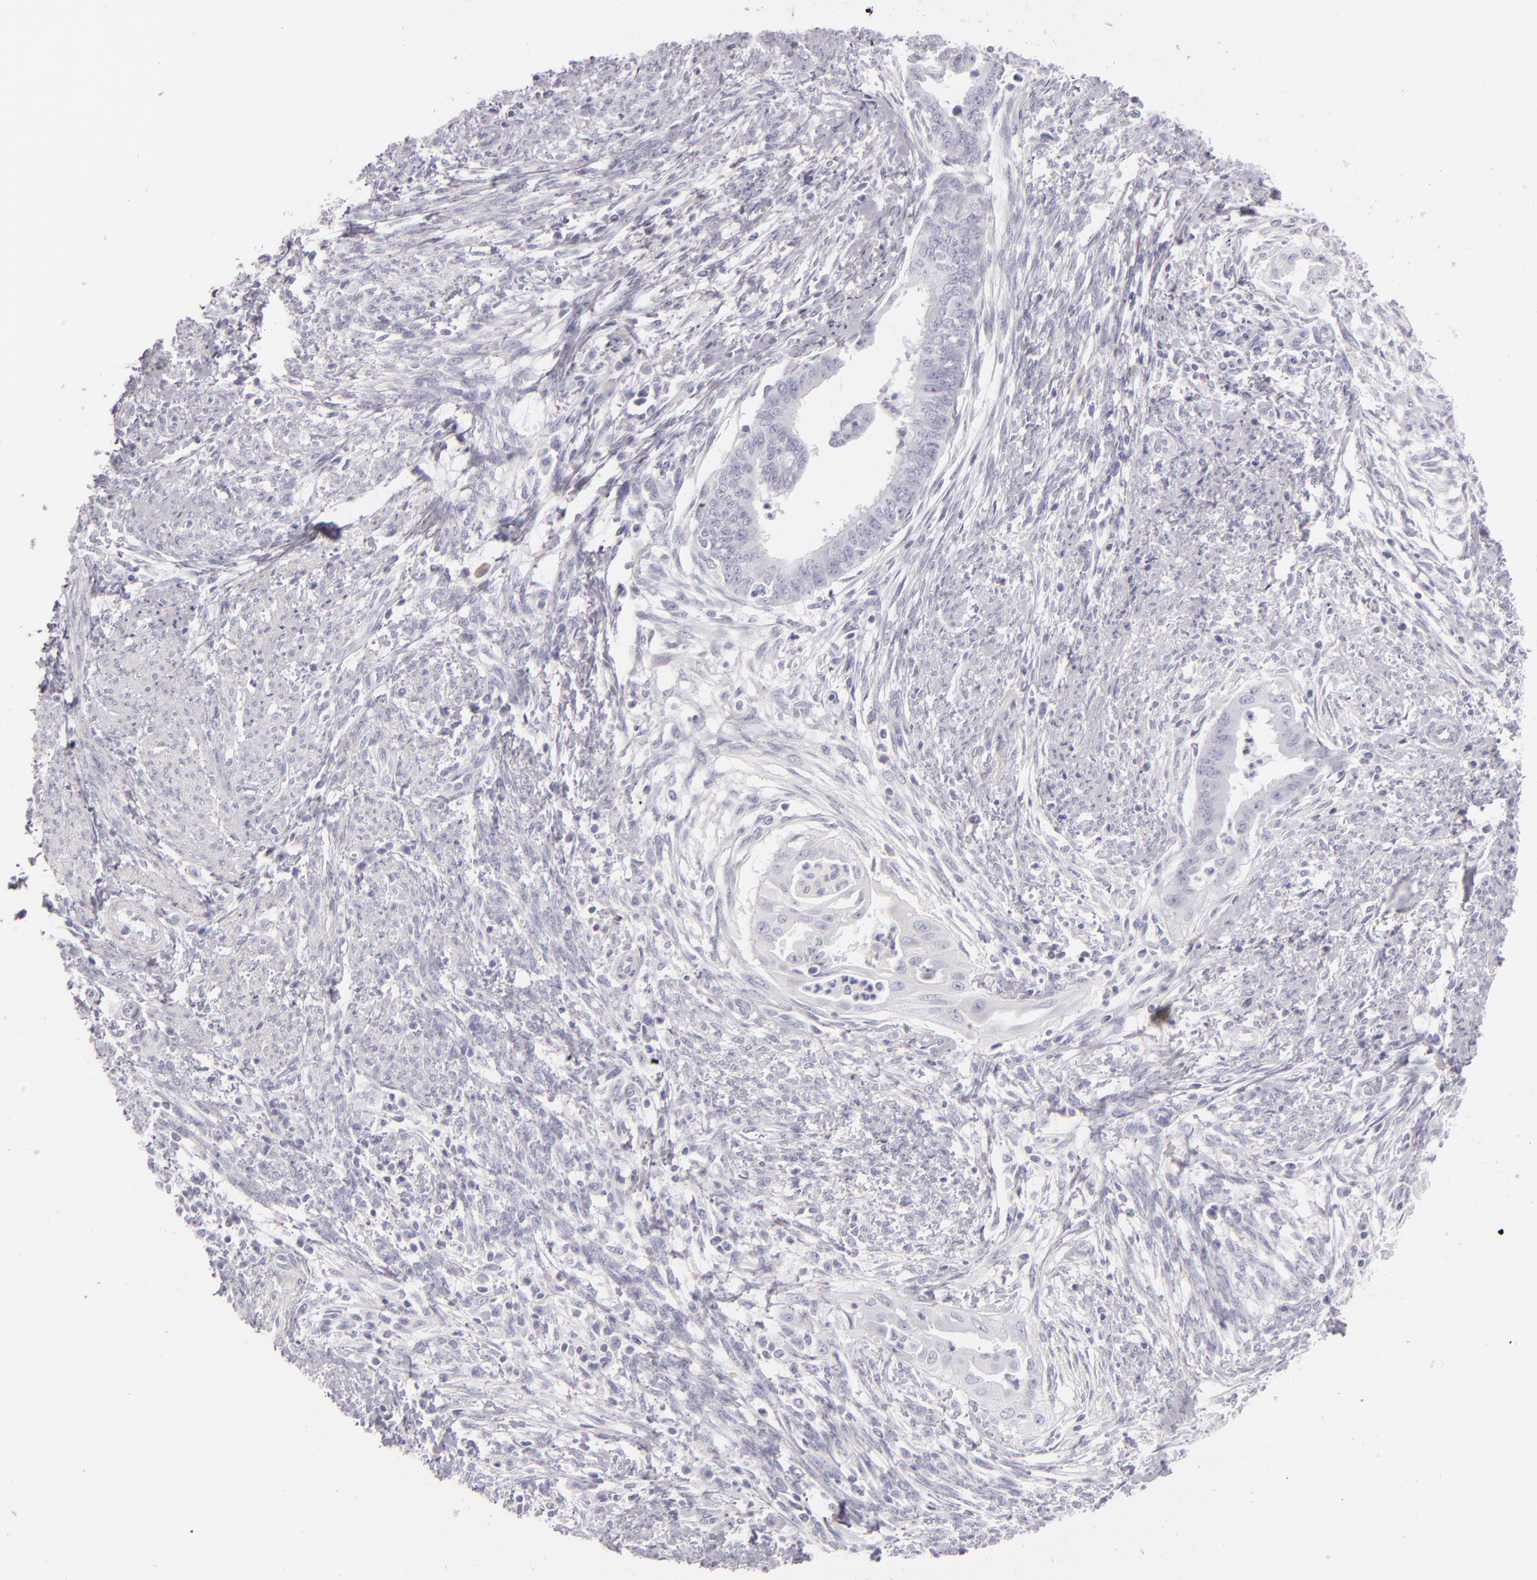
{"staining": {"intensity": "negative", "quantity": "none", "location": "none"}, "tissue": "endometrial cancer", "cell_type": "Tumor cells", "image_type": "cancer", "snomed": [{"axis": "morphology", "description": "Adenocarcinoma, NOS"}, {"axis": "topography", "description": "Endometrium"}], "caption": "This is a micrograph of IHC staining of endometrial adenocarcinoma, which shows no positivity in tumor cells.", "gene": "FABP1", "patient": {"sex": "female", "age": 66}}